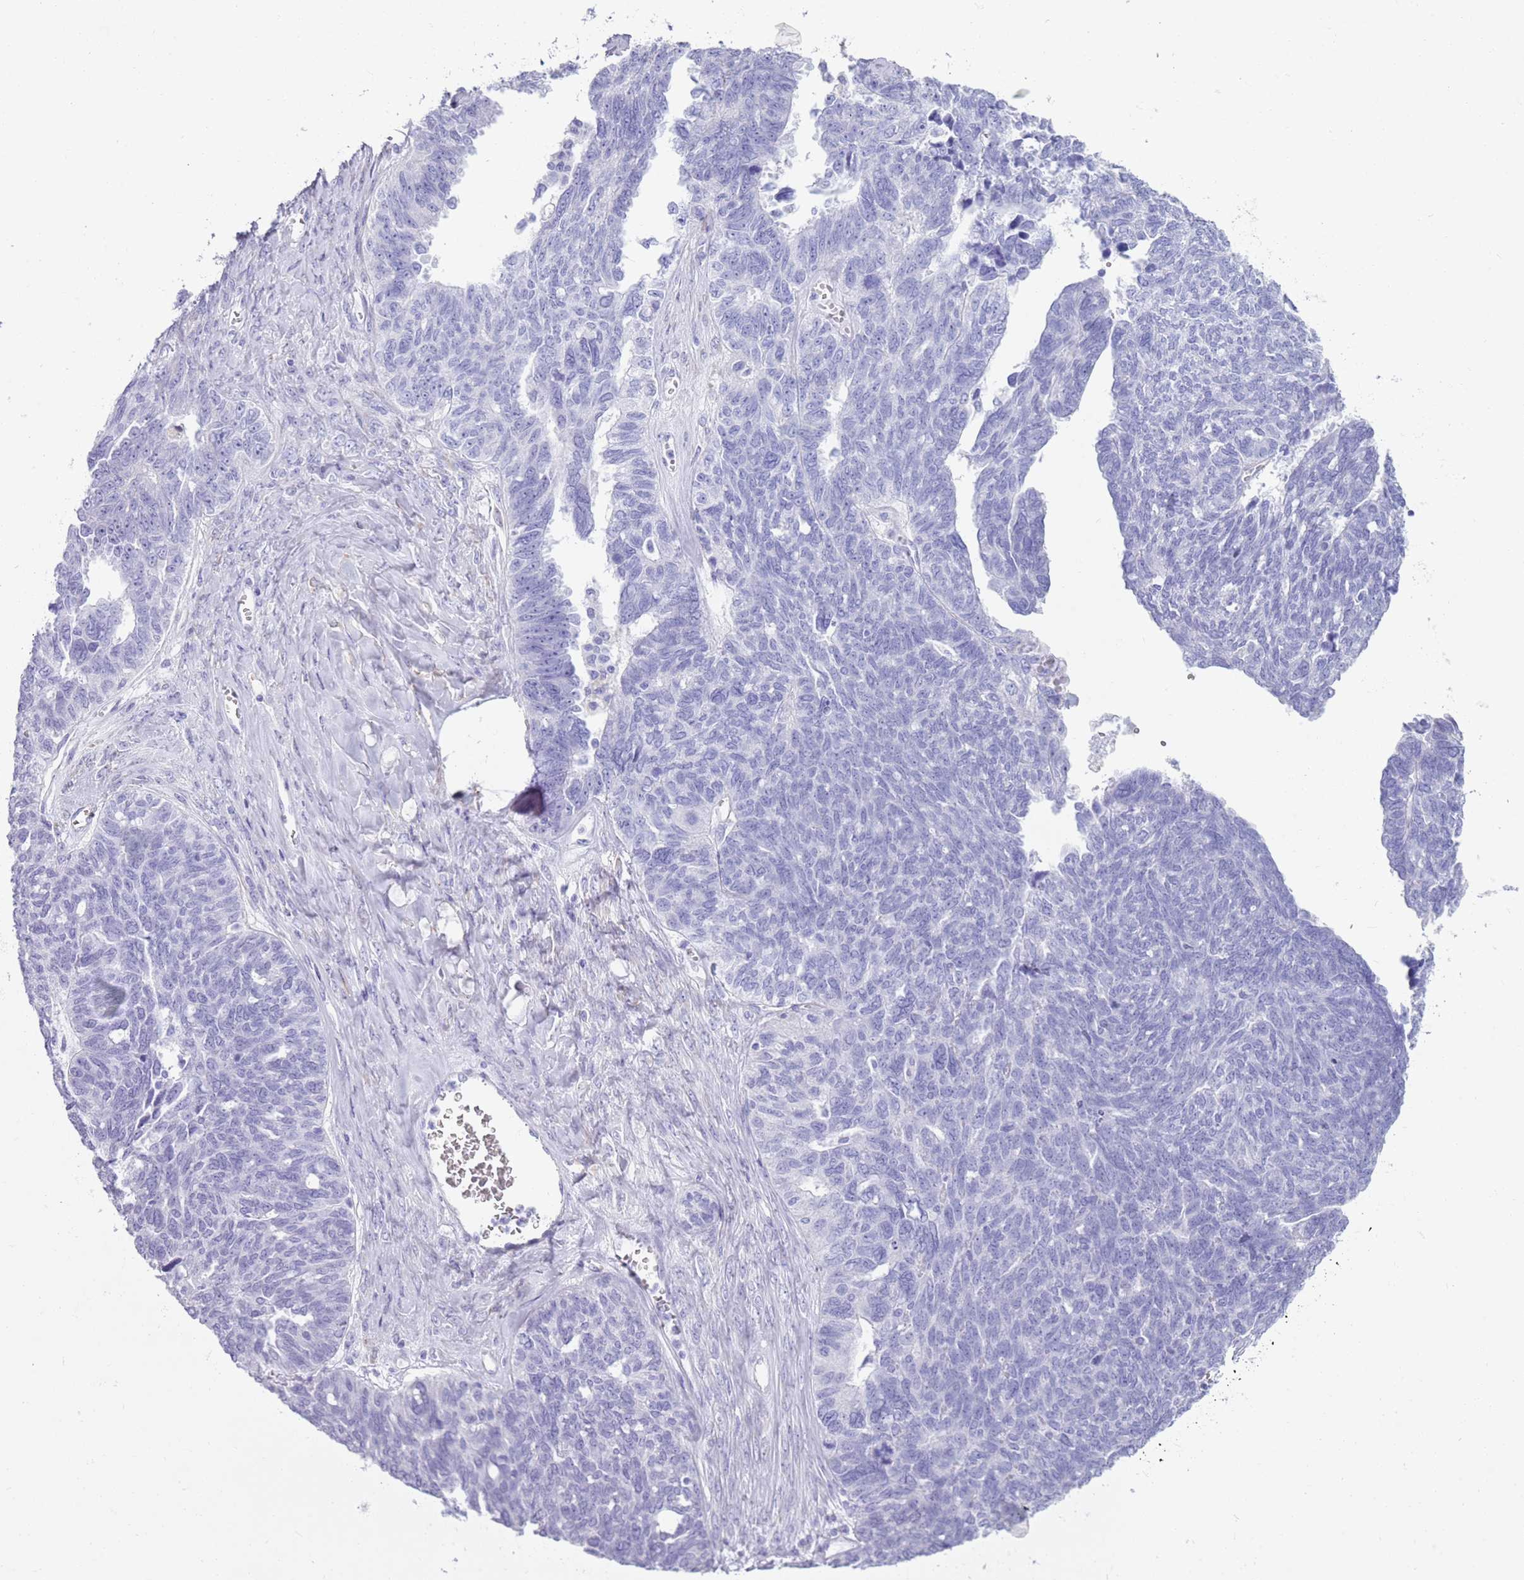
{"staining": {"intensity": "negative", "quantity": "none", "location": "none"}, "tissue": "ovarian cancer", "cell_type": "Tumor cells", "image_type": "cancer", "snomed": [{"axis": "morphology", "description": "Cystadenocarcinoma, serous, NOS"}, {"axis": "topography", "description": "Ovary"}], "caption": "Tumor cells show no significant staining in ovarian cancer (serous cystadenocarcinoma).", "gene": "LY6G5B", "patient": {"sex": "female", "age": 79}}